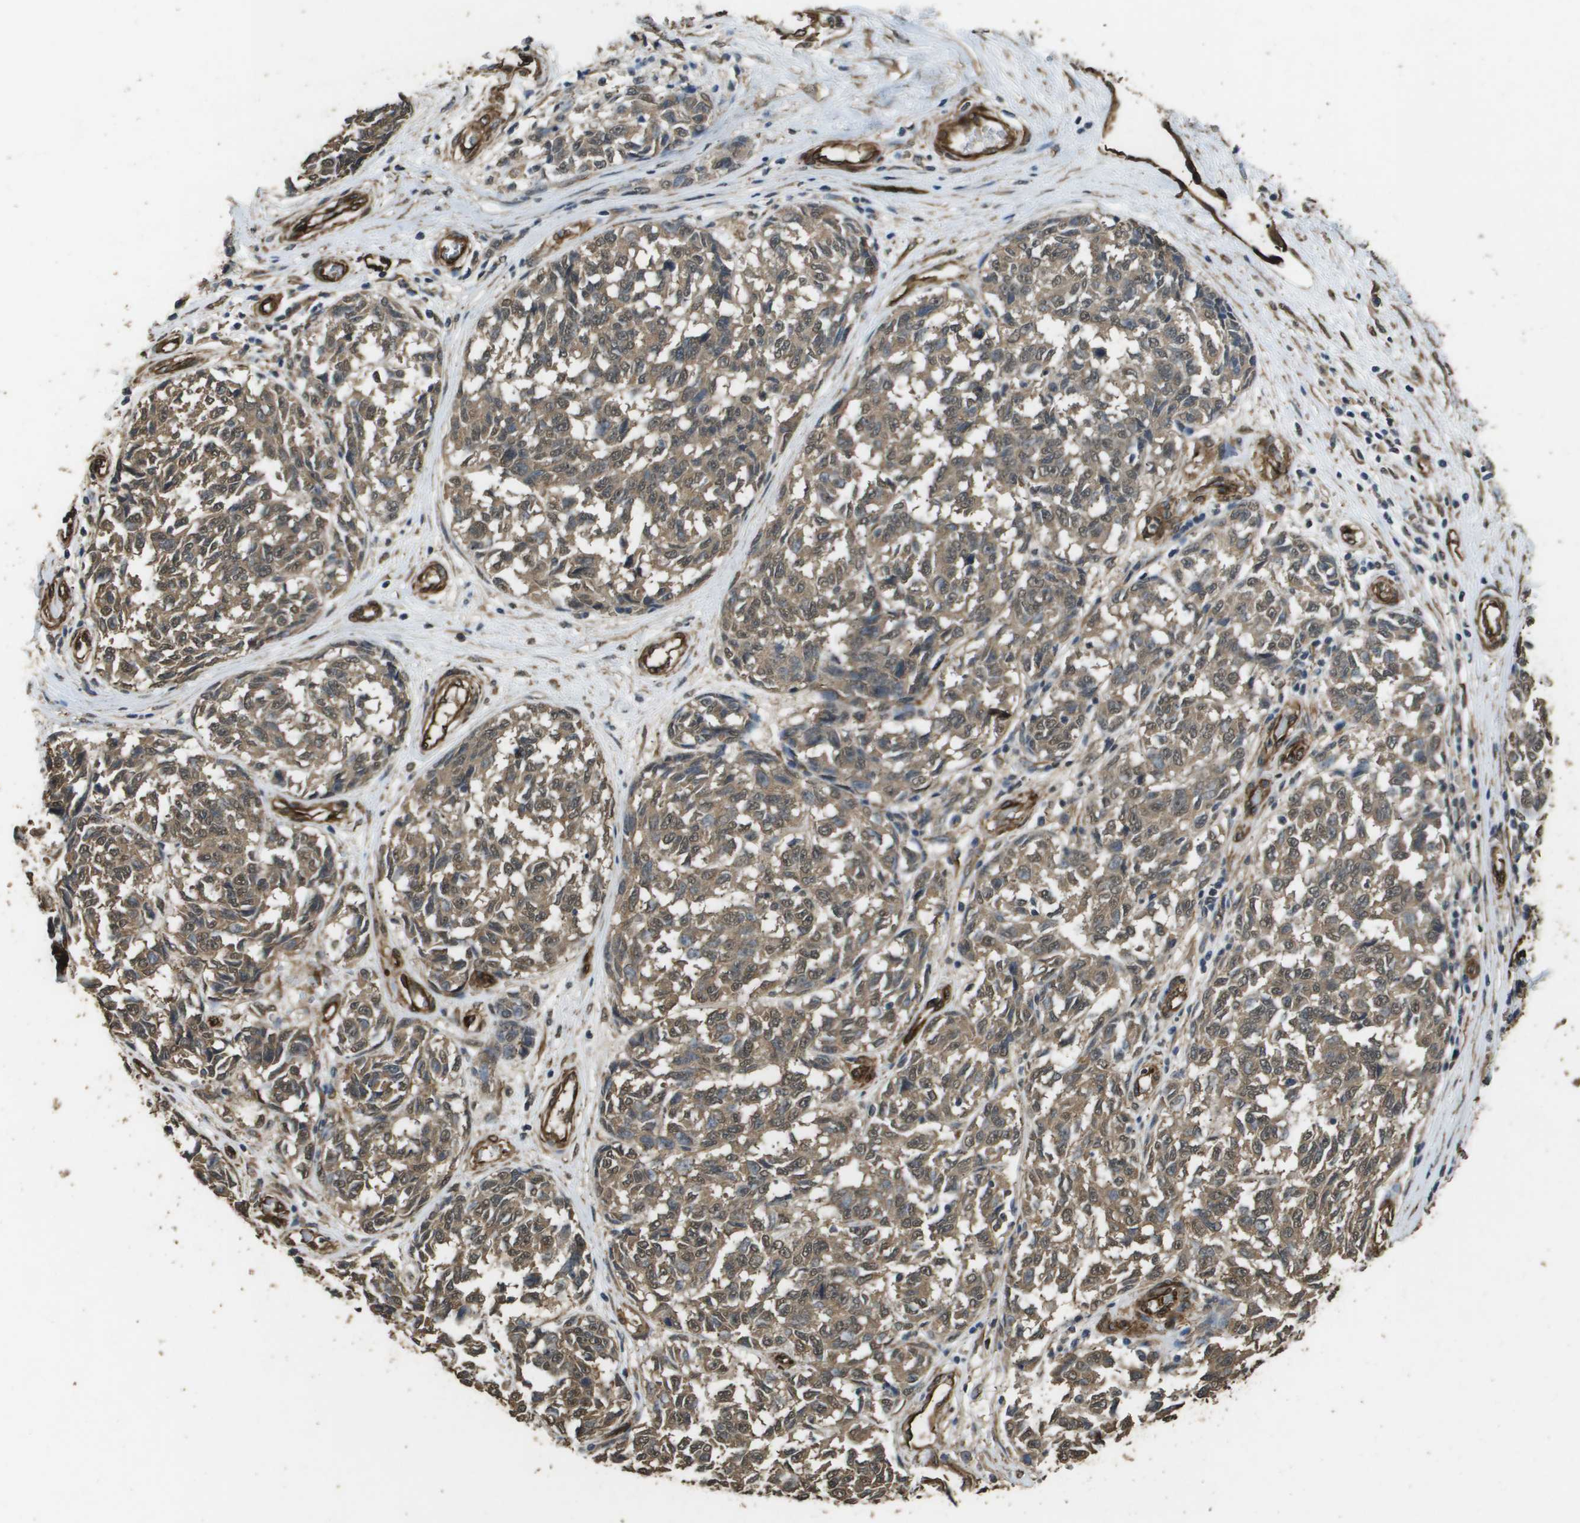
{"staining": {"intensity": "moderate", "quantity": ">75%", "location": "cytoplasmic/membranous,nuclear"}, "tissue": "melanoma", "cell_type": "Tumor cells", "image_type": "cancer", "snomed": [{"axis": "morphology", "description": "Malignant melanoma, NOS"}, {"axis": "topography", "description": "Skin"}], "caption": "DAB immunohistochemical staining of human melanoma displays moderate cytoplasmic/membranous and nuclear protein positivity in approximately >75% of tumor cells. Using DAB (brown) and hematoxylin (blue) stains, captured at high magnification using brightfield microscopy.", "gene": "AAMP", "patient": {"sex": "female", "age": 64}}